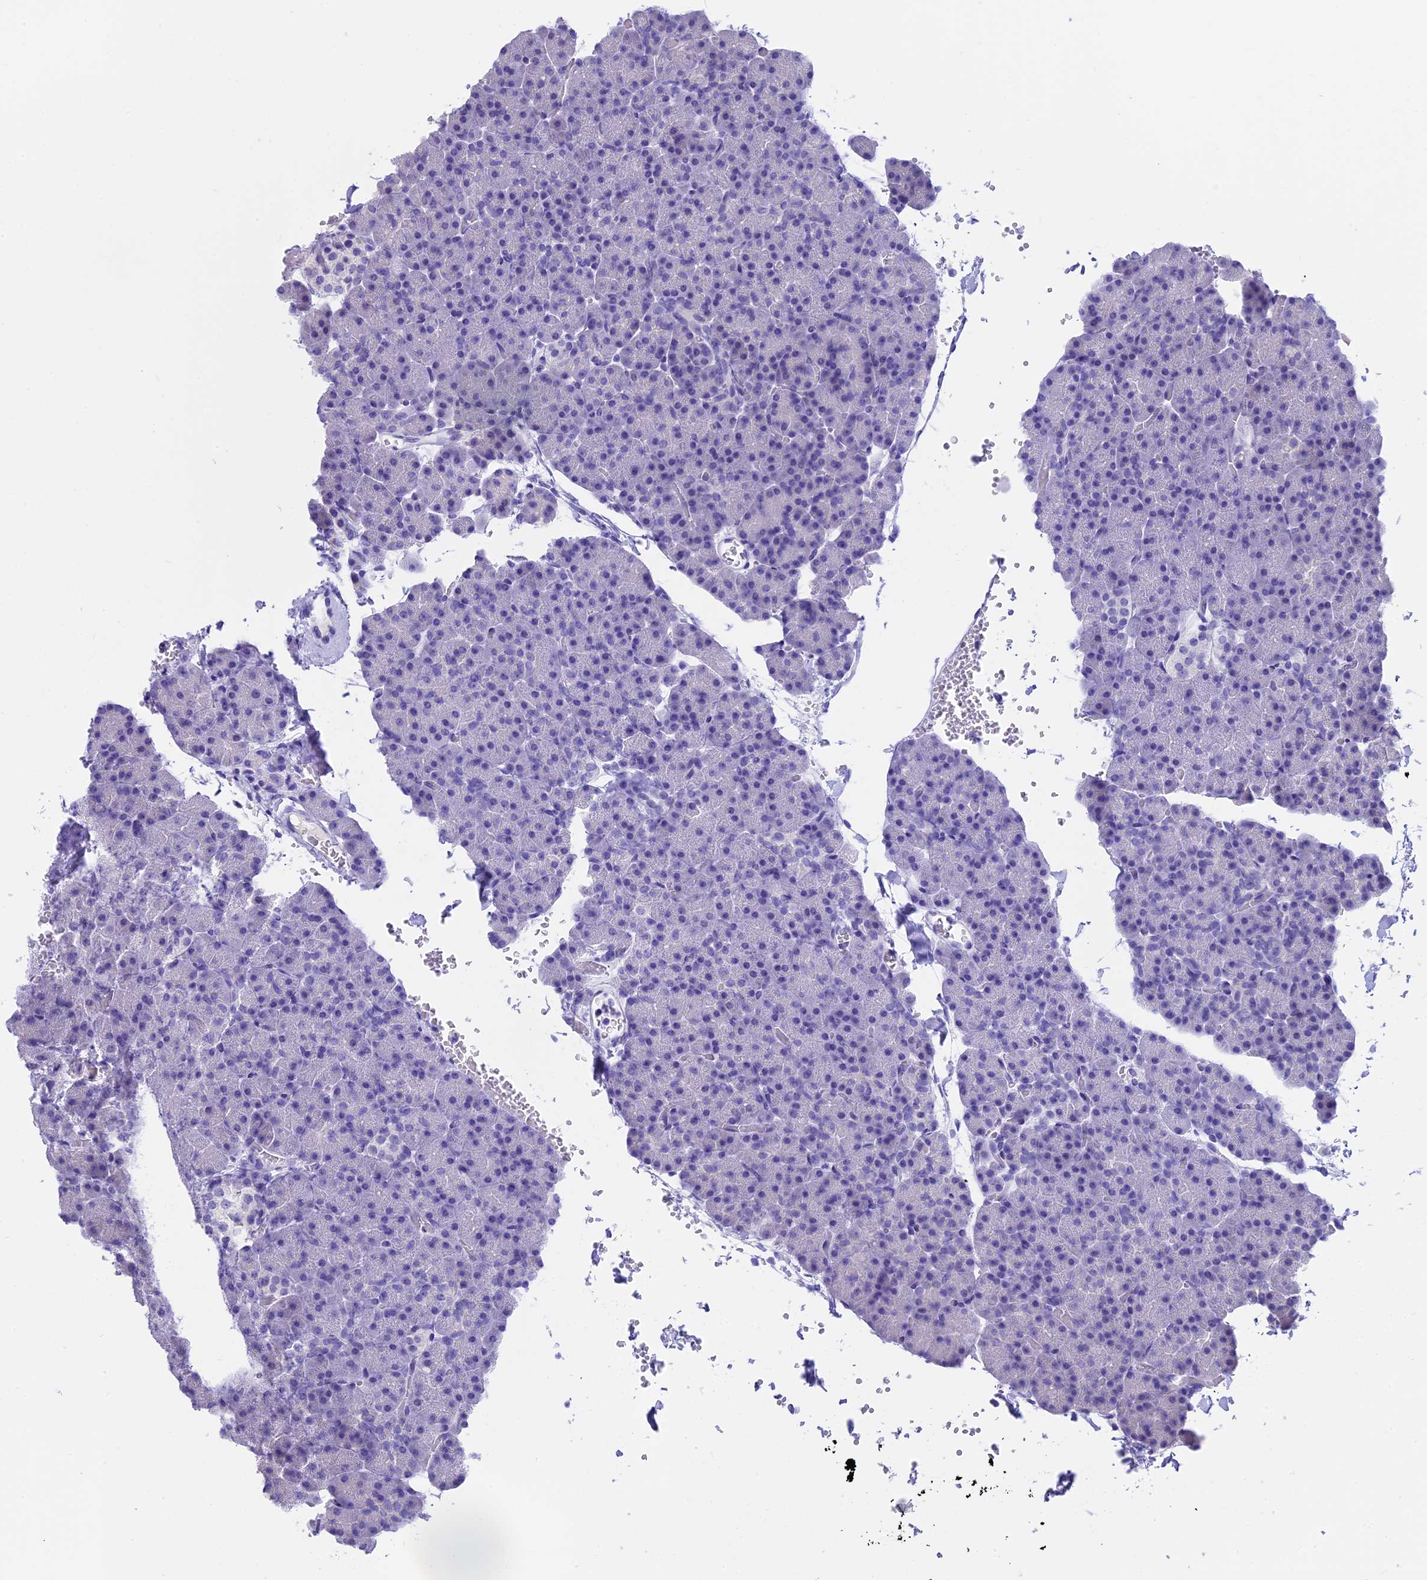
{"staining": {"intensity": "negative", "quantity": "none", "location": "none"}, "tissue": "pancreas", "cell_type": "Exocrine glandular cells", "image_type": "normal", "snomed": [{"axis": "morphology", "description": "Normal tissue, NOS"}, {"axis": "topography", "description": "Pancreas"}], "caption": "IHC micrograph of benign pancreas: human pancreas stained with DAB exhibits no significant protein staining in exocrine glandular cells.", "gene": "WFDC2", "patient": {"sex": "female", "age": 35}}